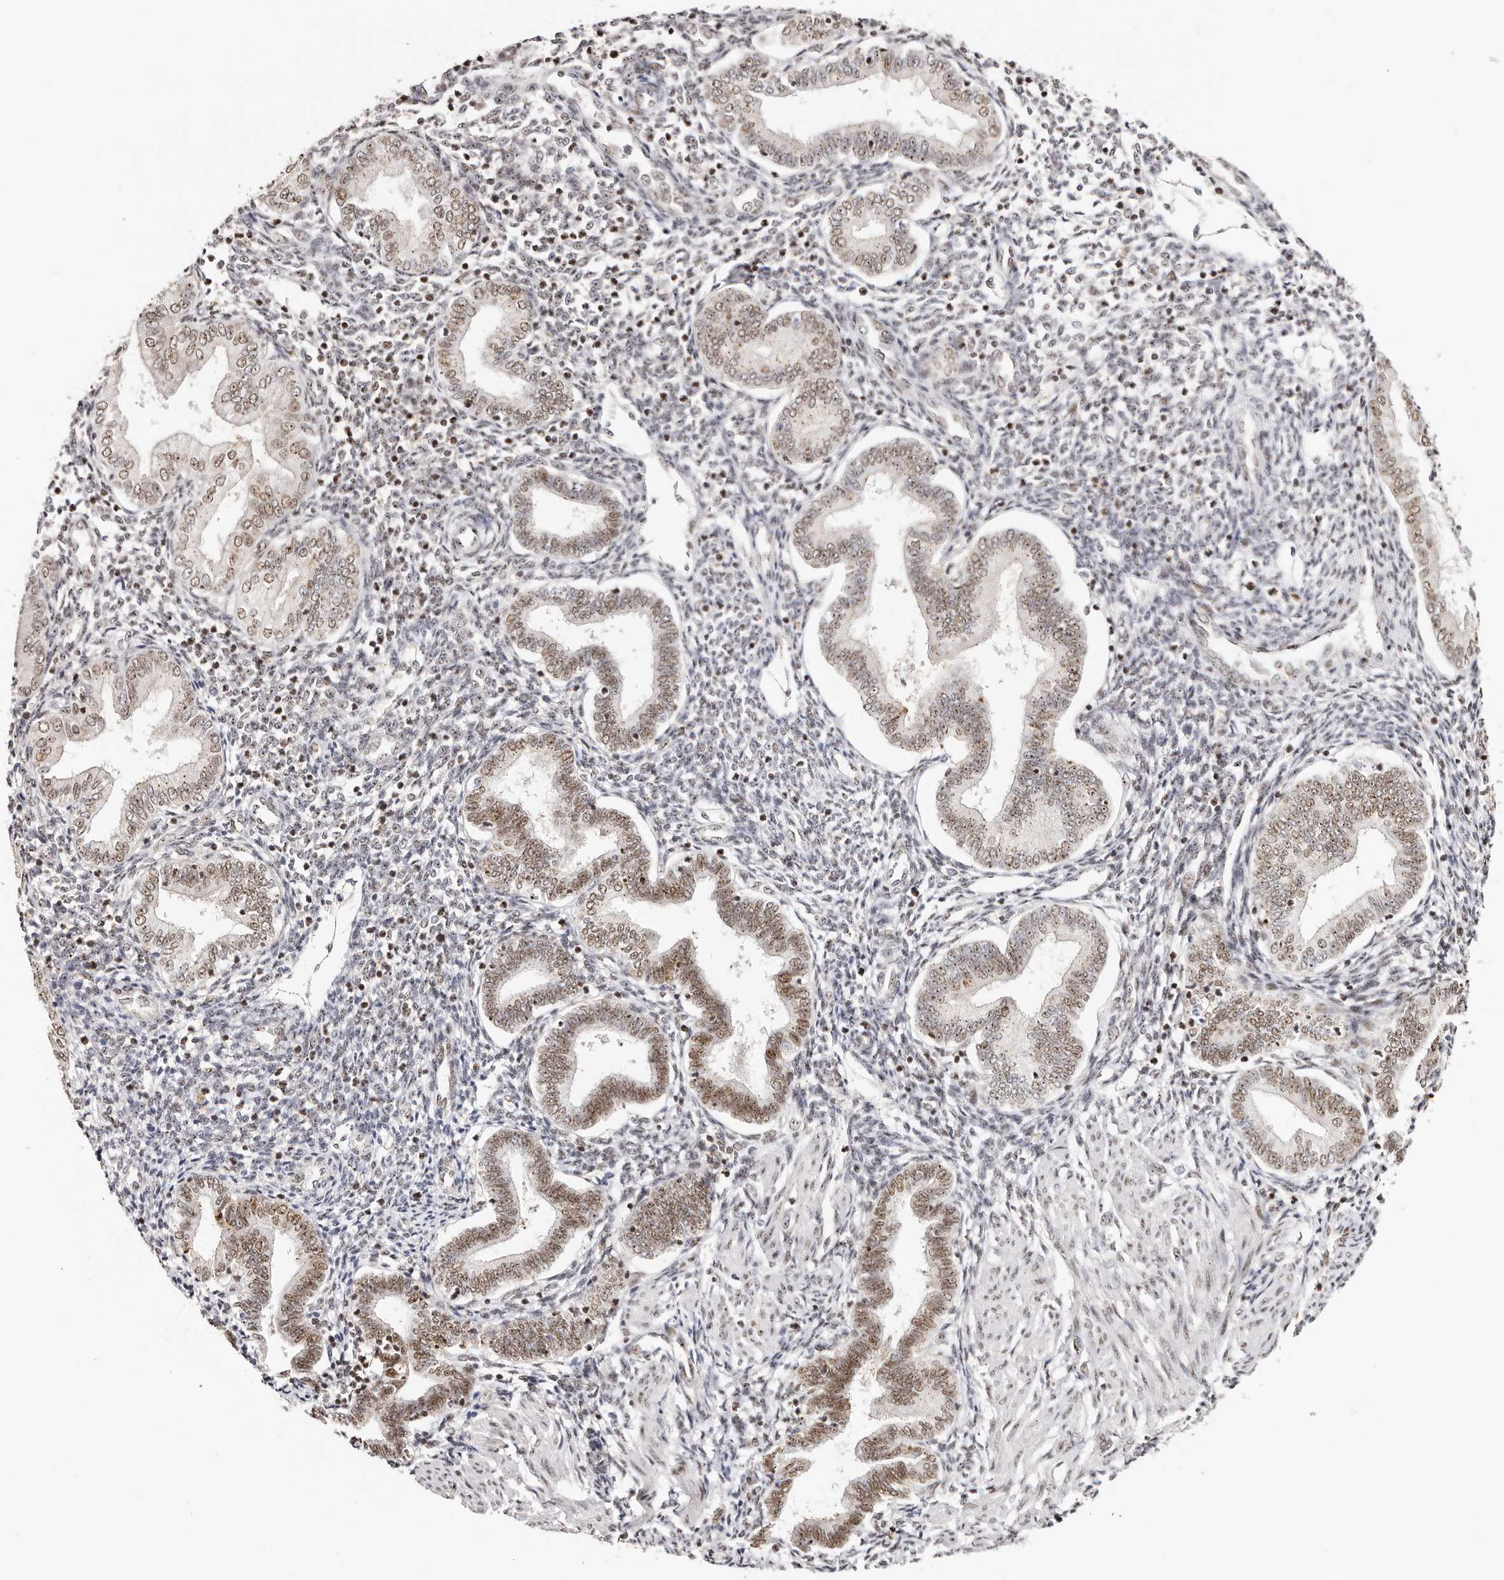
{"staining": {"intensity": "negative", "quantity": "none", "location": "none"}, "tissue": "endometrium", "cell_type": "Cells in endometrial stroma", "image_type": "normal", "snomed": [{"axis": "morphology", "description": "Normal tissue, NOS"}, {"axis": "topography", "description": "Endometrium"}], "caption": "Endometrium was stained to show a protein in brown. There is no significant staining in cells in endometrial stroma. (DAB IHC with hematoxylin counter stain).", "gene": "IQGAP3", "patient": {"sex": "female", "age": 53}}